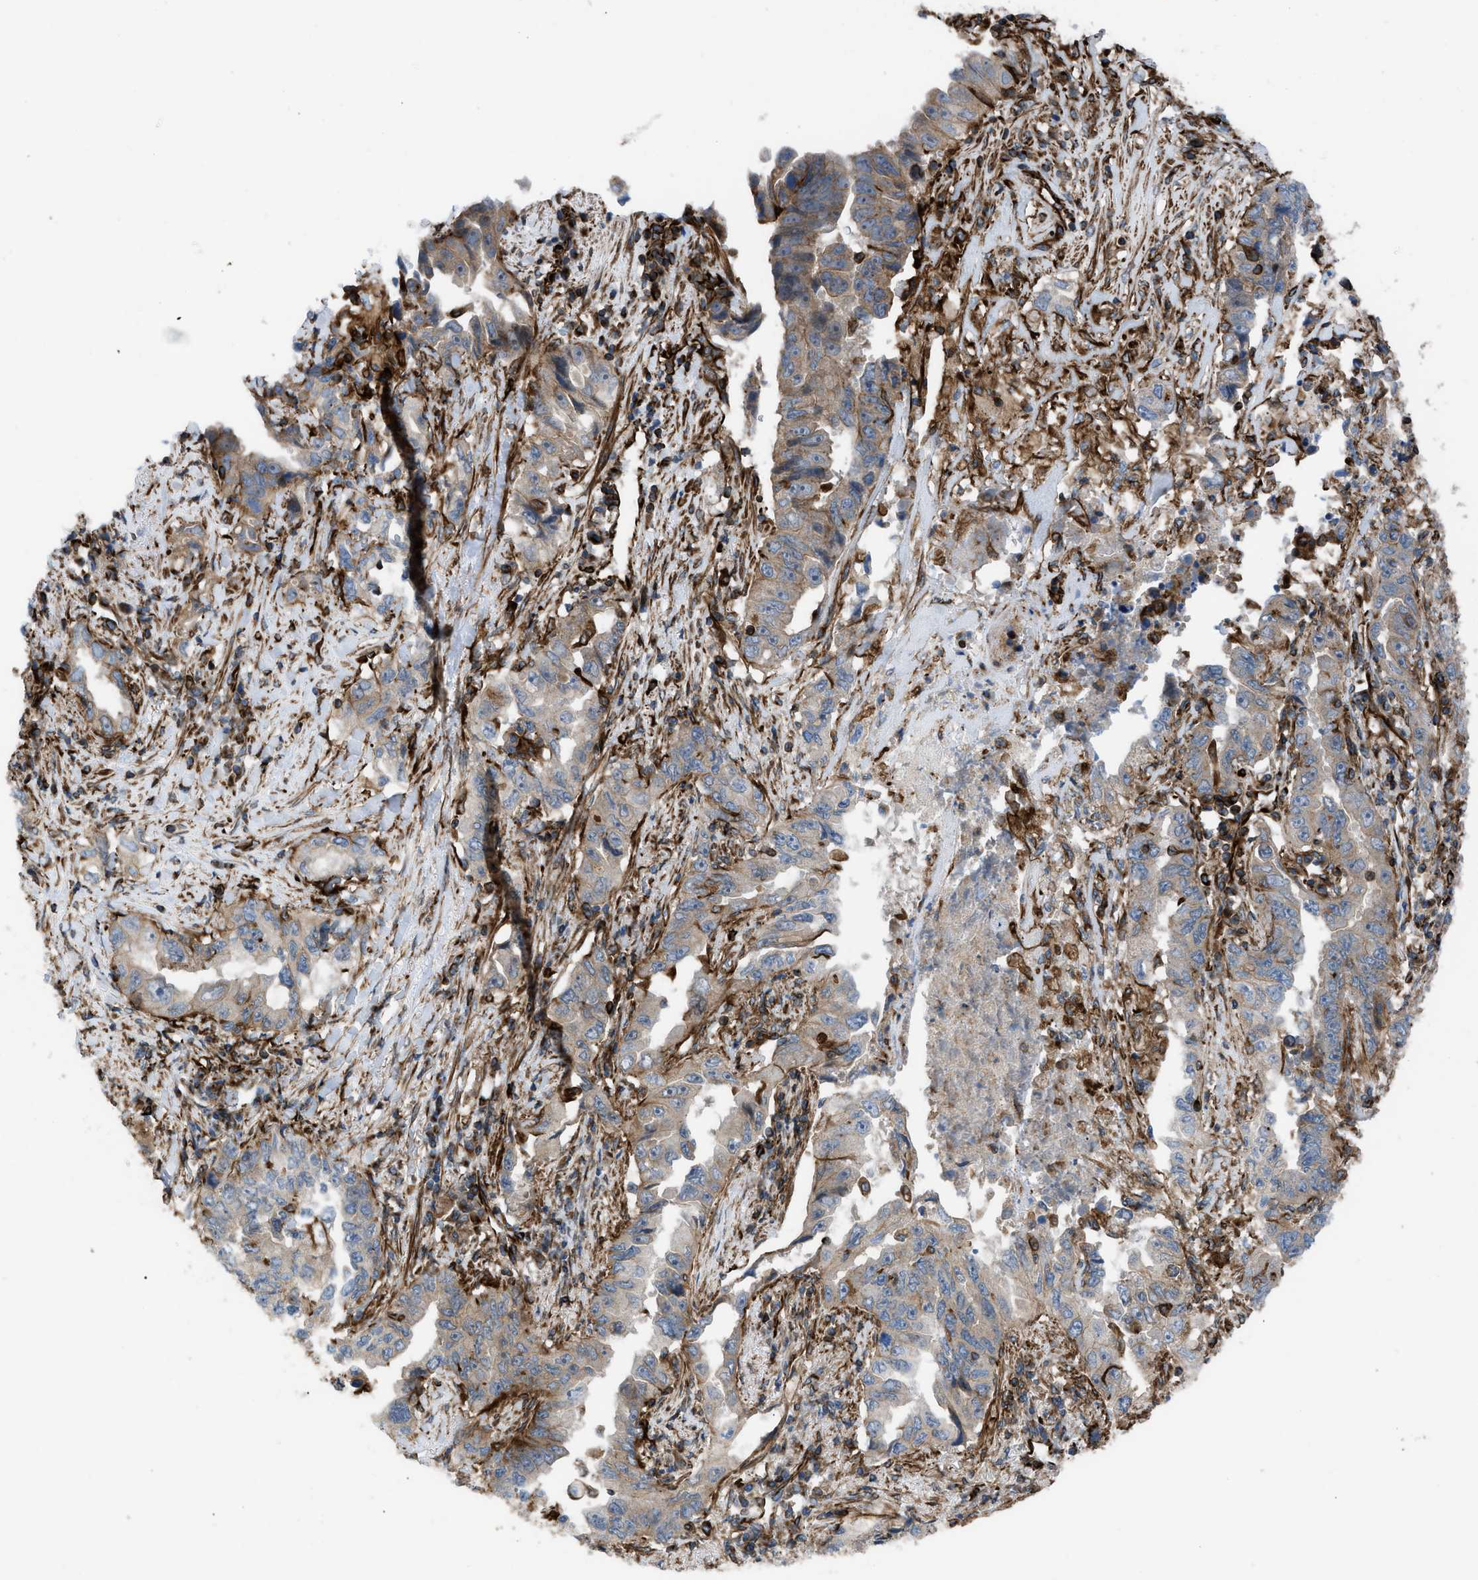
{"staining": {"intensity": "moderate", "quantity": "25%-75%", "location": "cytoplasmic/membranous"}, "tissue": "lung cancer", "cell_type": "Tumor cells", "image_type": "cancer", "snomed": [{"axis": "morphology", "description": "Adenocarcinoma, NOS"}, {"axis": "topography", "description": "Lung"}], "caption": "DAB immunohistochemical staining of human lung cancer (adenocarcinoma) demonstrates moderate cytoplasmic/membranous protein staining in approximately 25%-75% of tumor cells.", "gene": "PTPRE", "patient": {"sex": "female", "age": 51}}